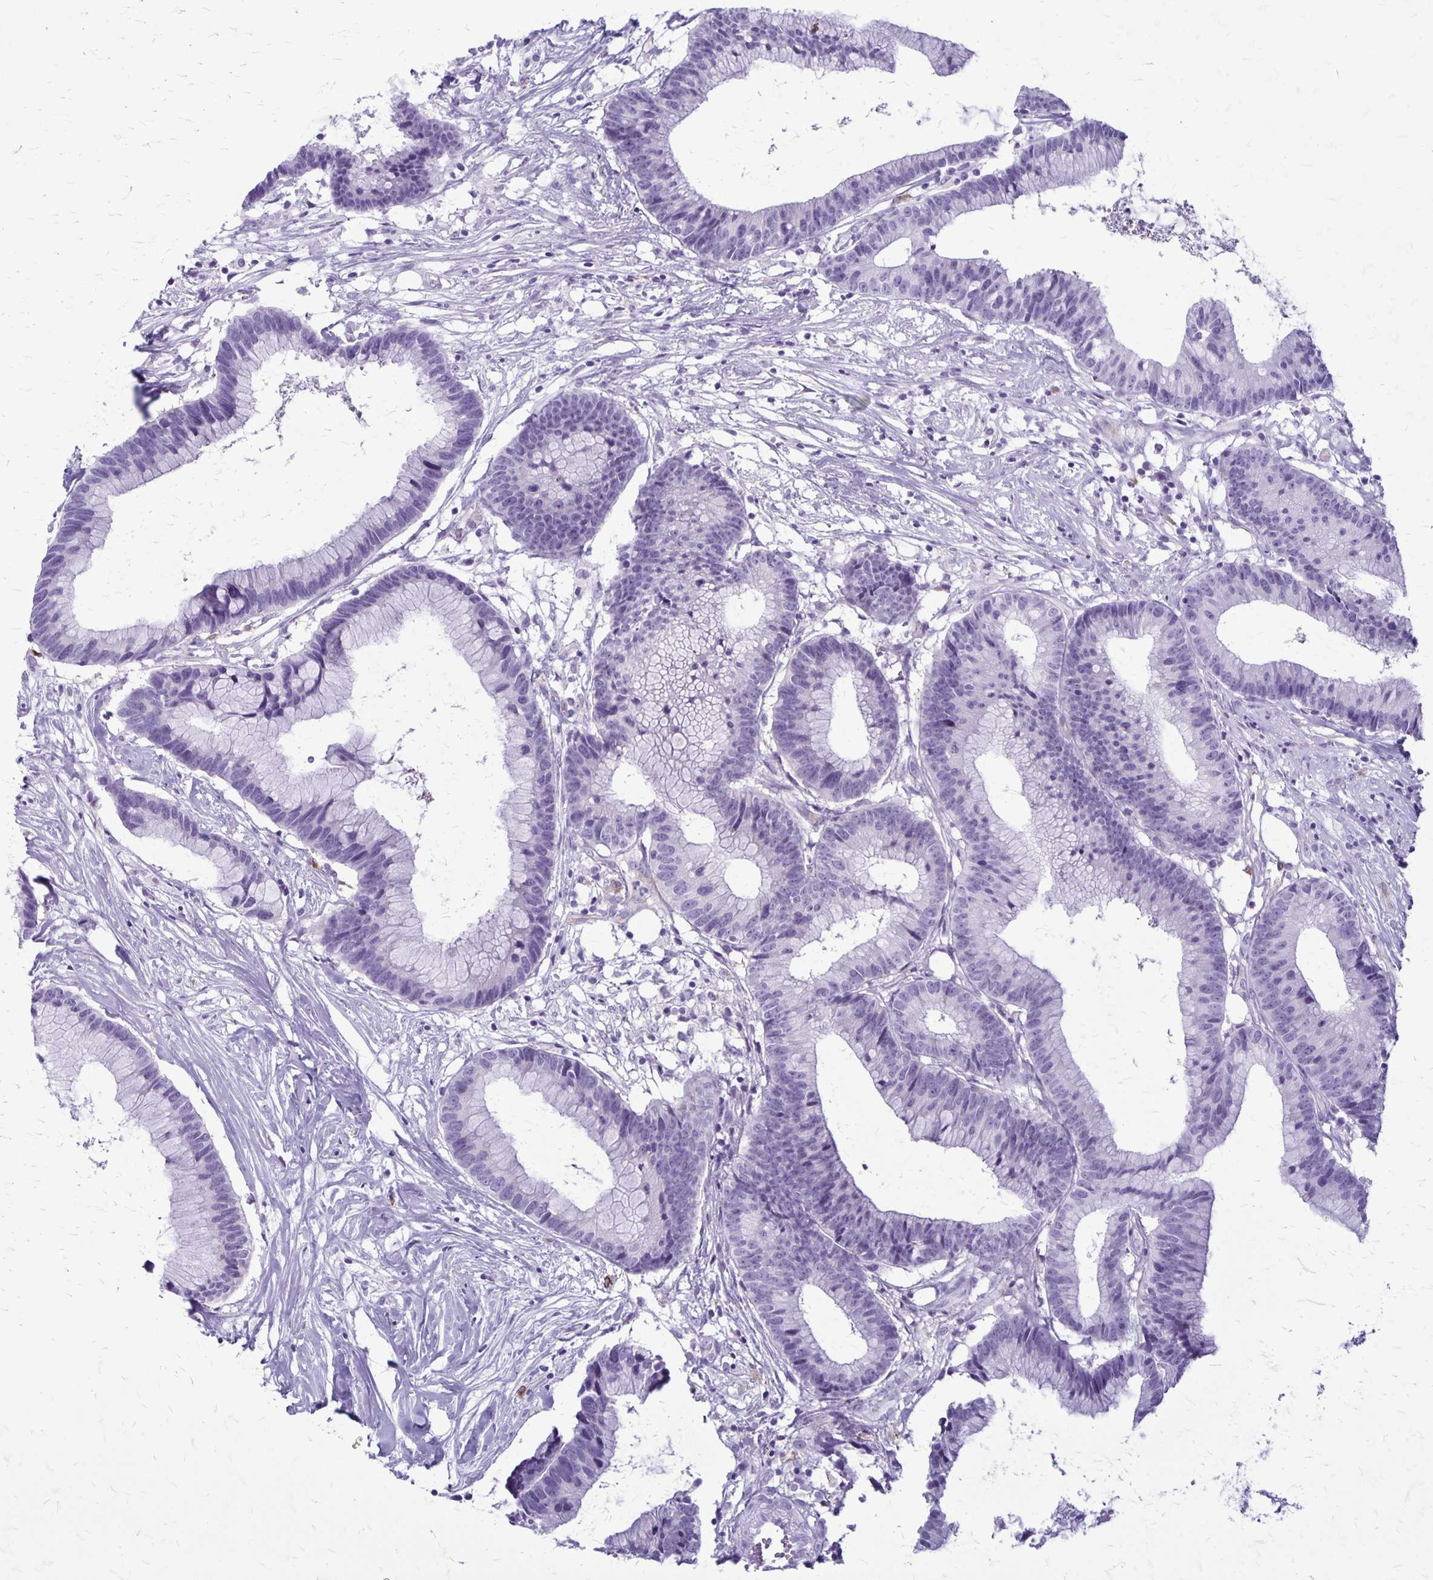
{"staining": {"intensity": "negative", "quantity": "none", "location": "none"}, "tissue": "colorectal cancer", "cell_type": "Tumor cells", "image_type": "cancer", "snomed": [{"axis": "morphology", "description": "Adenocarcinoma, NOS"}, {"axis": "topography", "description": "Colon"}], "caption": "A micrograph of colorectal adenocarcinoma stained for a protein exhibits no brown staining in tumor cells.", "gene": "RTN1", "patient": {"sex": "female", "age": 78}}